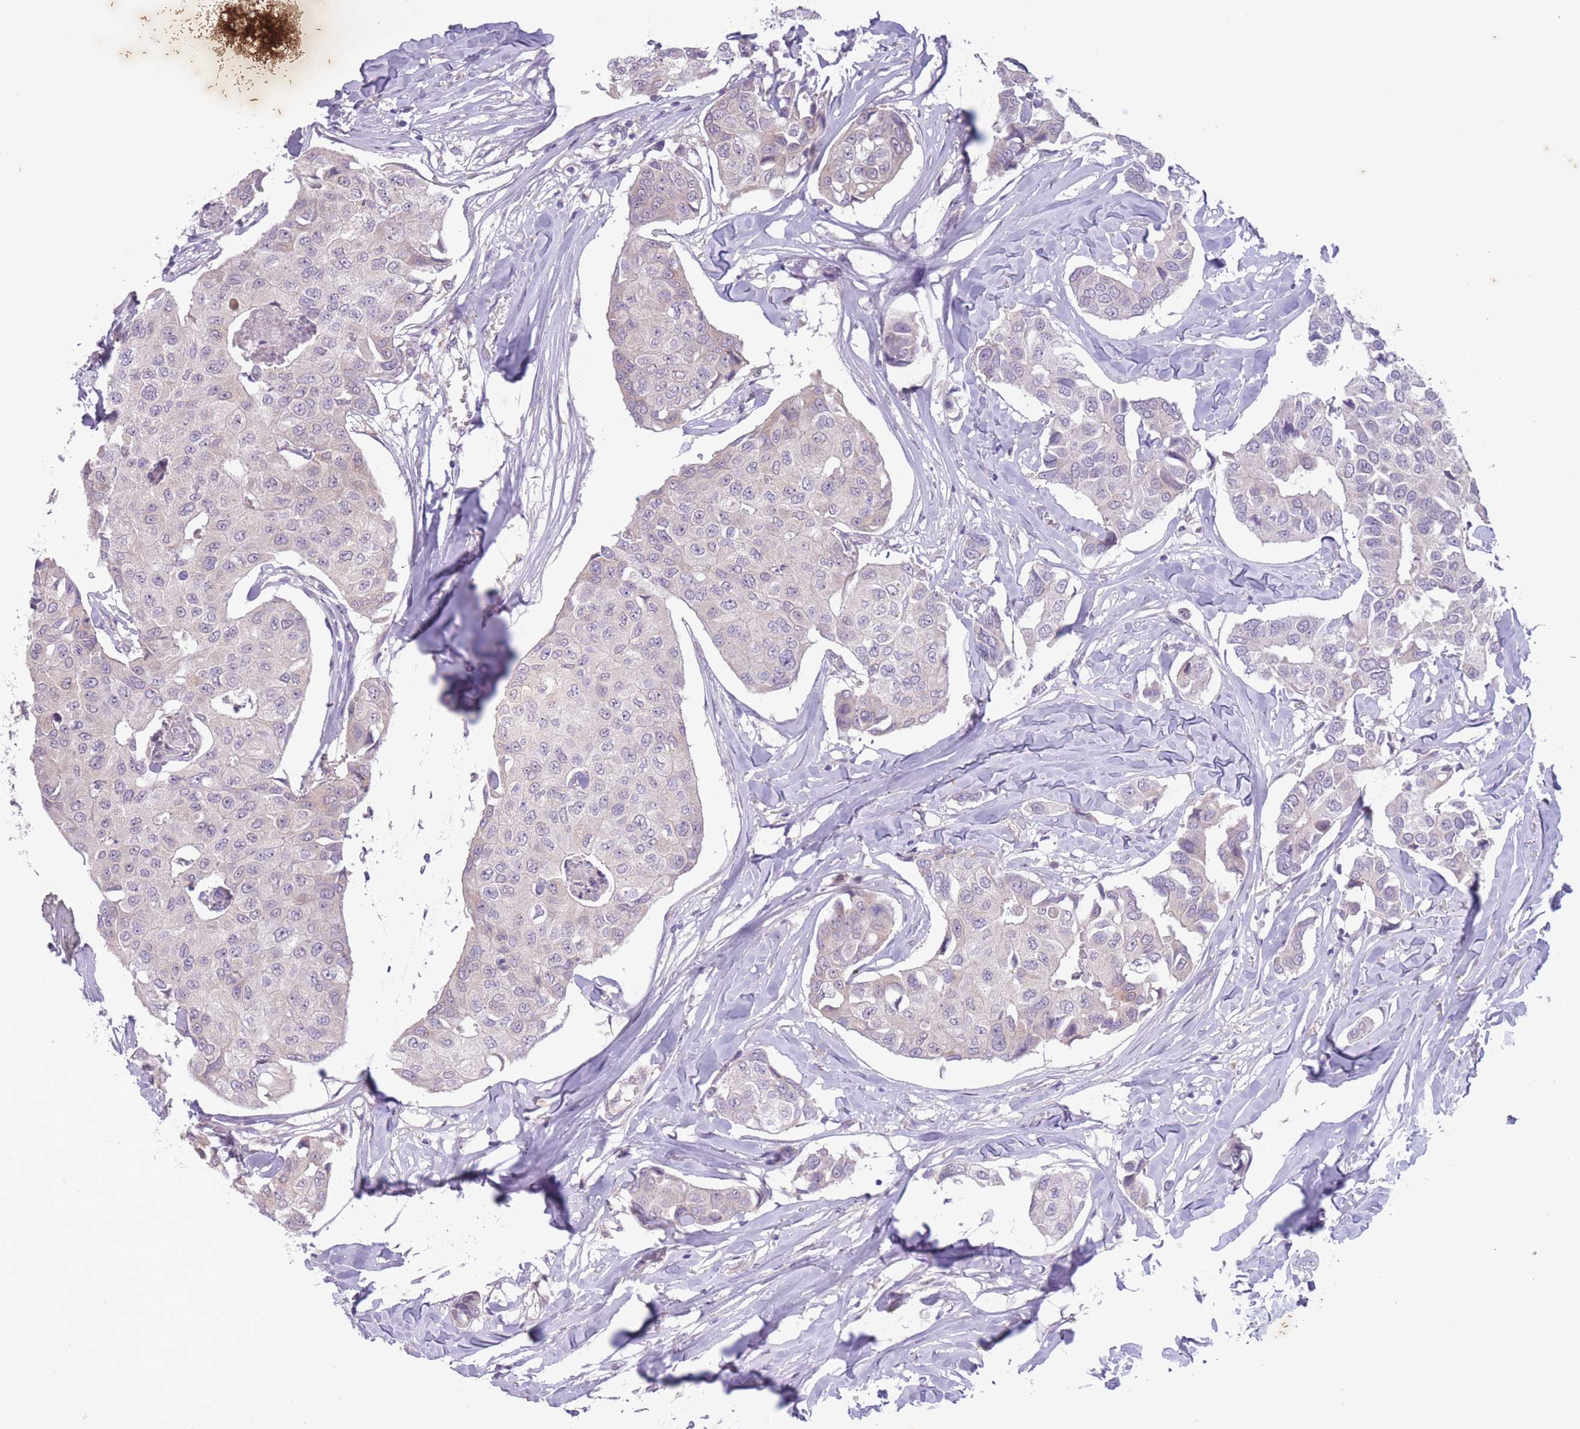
{"staining": {"intensity": "negative", "quantity": "none", "location": "none"}, "tissue": "breast cancer", "cell_type": "Tumor cells", "image_type": "cancer", "snomed": [{"axis": "morphology", "description": "Duct carcinoma"}, {"axis": "topography", "description": "Breast"}], "caption": "Tumor cells are negative for protein expression in human breast cancer (invasive ductal carcinoma).", "gene": "ARPIN", "patient": {"sex": "female", "age": 80}}